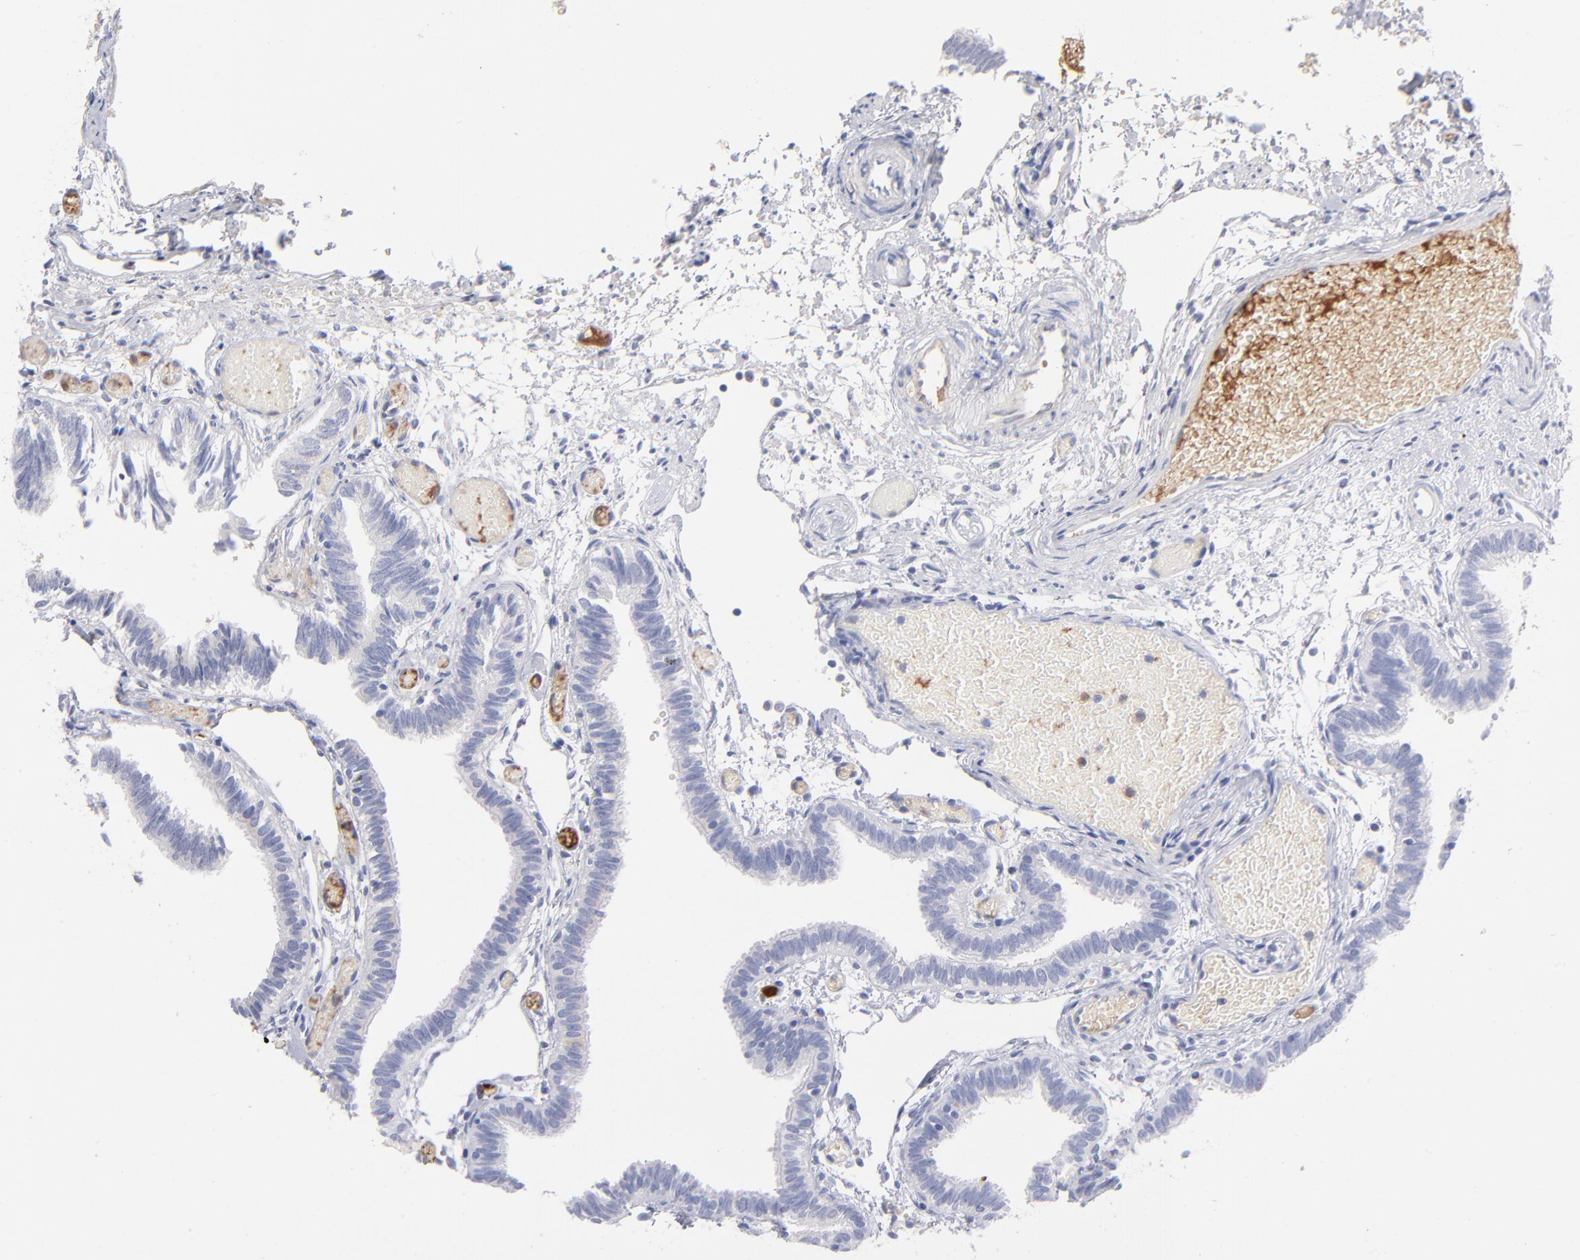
{"staining": {"intensity": "negative", "quantity": "none", "location": "none"}, "tissue": "fallopian tube", "cell_type": "Glandular cells", "image_type": "normal", "snomed": [{"axis": "morphology", "description": "Normal tissue, NOS"}, {"axis": "topography", "description": "Fallopian tube"}], "caption": "The immunohistochemistry image has no significant staining in glandular cells of fallopian tube. The staining was performed using DAB (3,3'-diaminobenzidine) to visualize the protein expression in brown, while the nuclei were stained in blue with hematoxylin (Magnification: 20x).", "gene": "HP", "patient": {"sex": "female", "age": 29}}